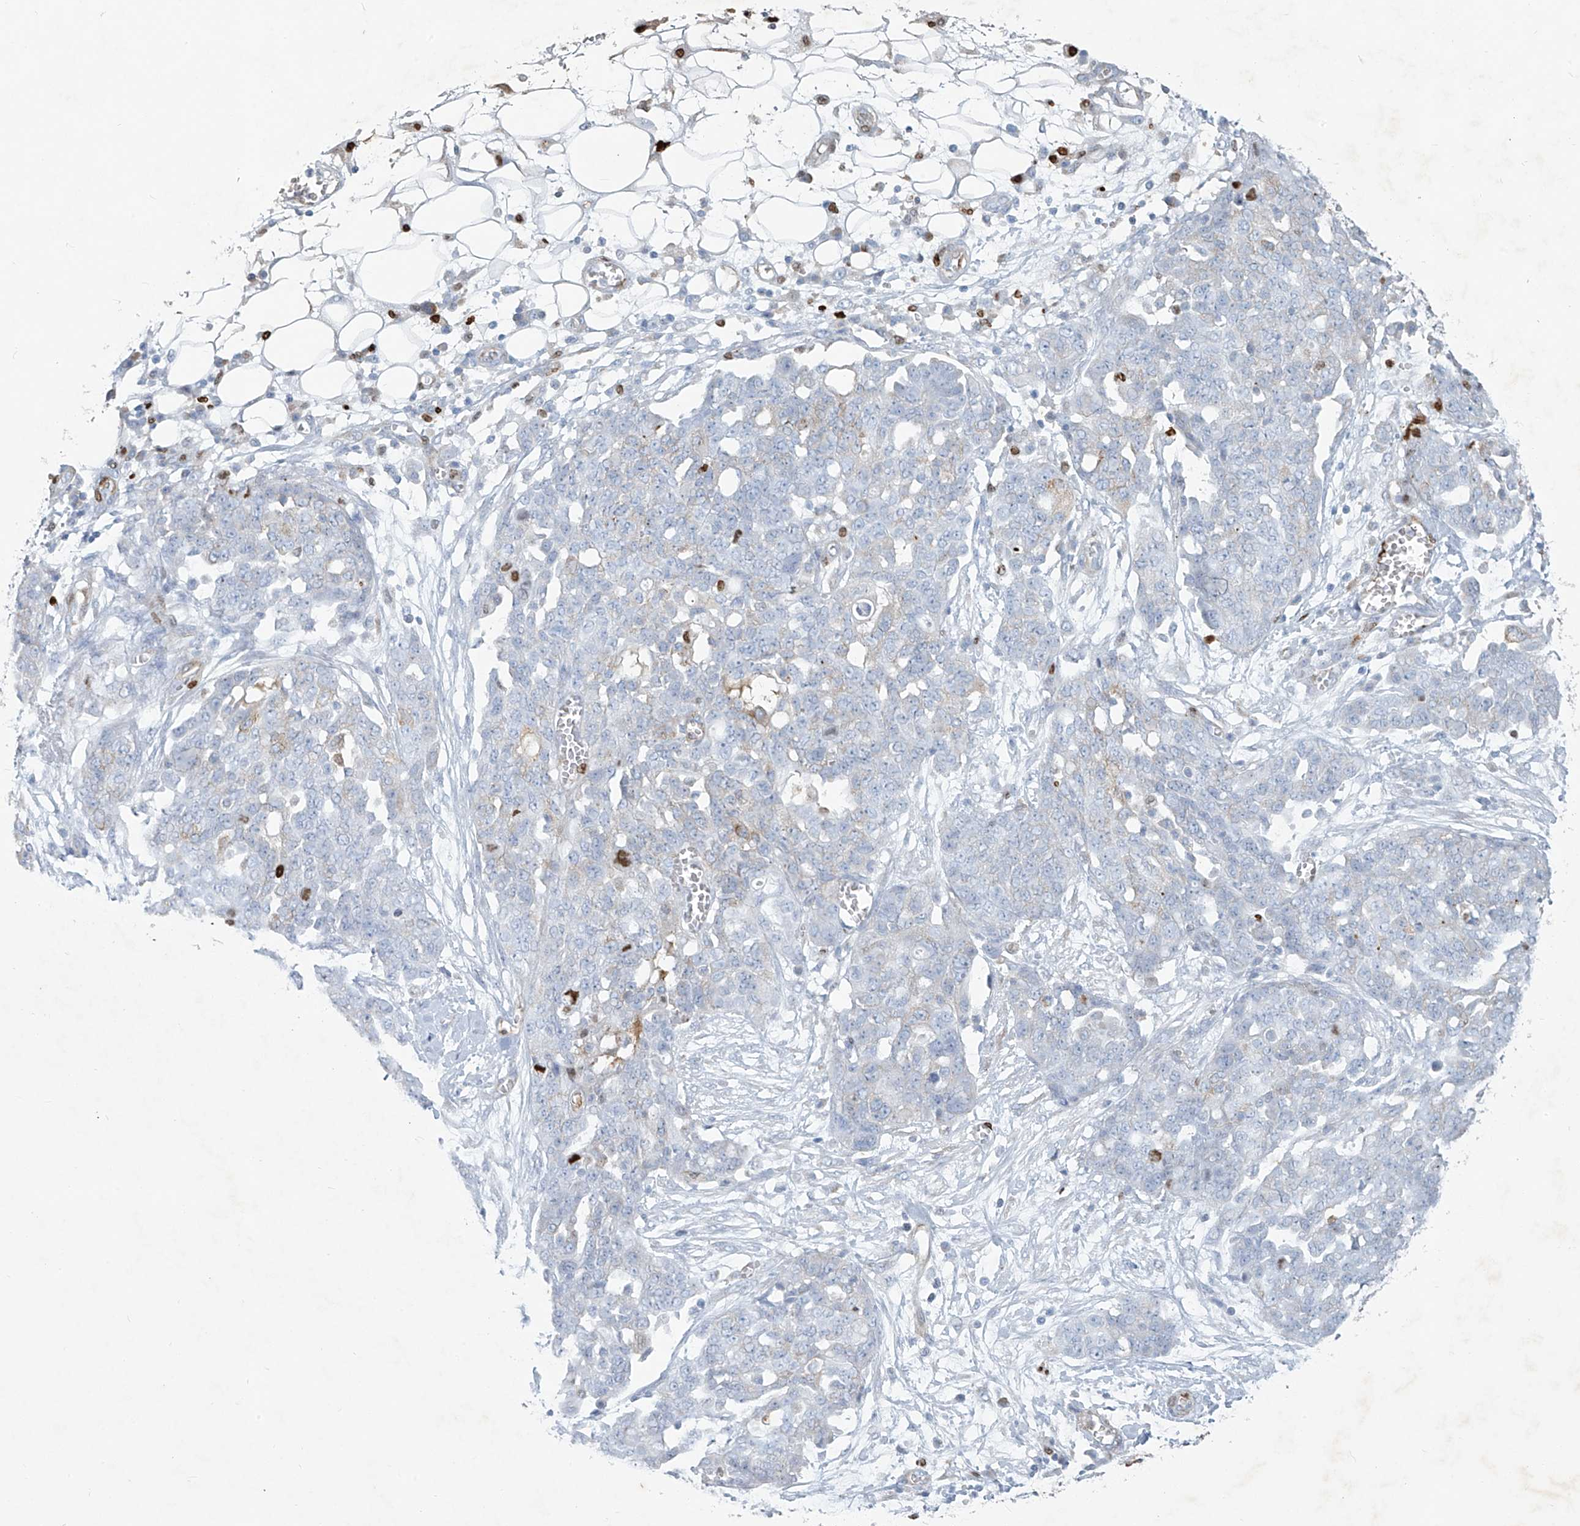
{"staining": {"intensity": "weak", "quantity": "<25%", "location": "cytoplasmic/membranous"}, "tissue": "ovarian cancer", "cell_type": "Tumor cells", "image_type": "cancer", "snomed": [{"axis": "morphology", "description": "Cystadenocarcinoma, serous, NOS"}, {"axis": "topography", "description": "Soft tissue"}, {"axis": "topography", "description": "Ovary"}], "caption": "There is no significant staining in tumor cells of ovarian cancer.", "gene": "CX3CR1", "patient": {"sex": "female", "age": 57}}